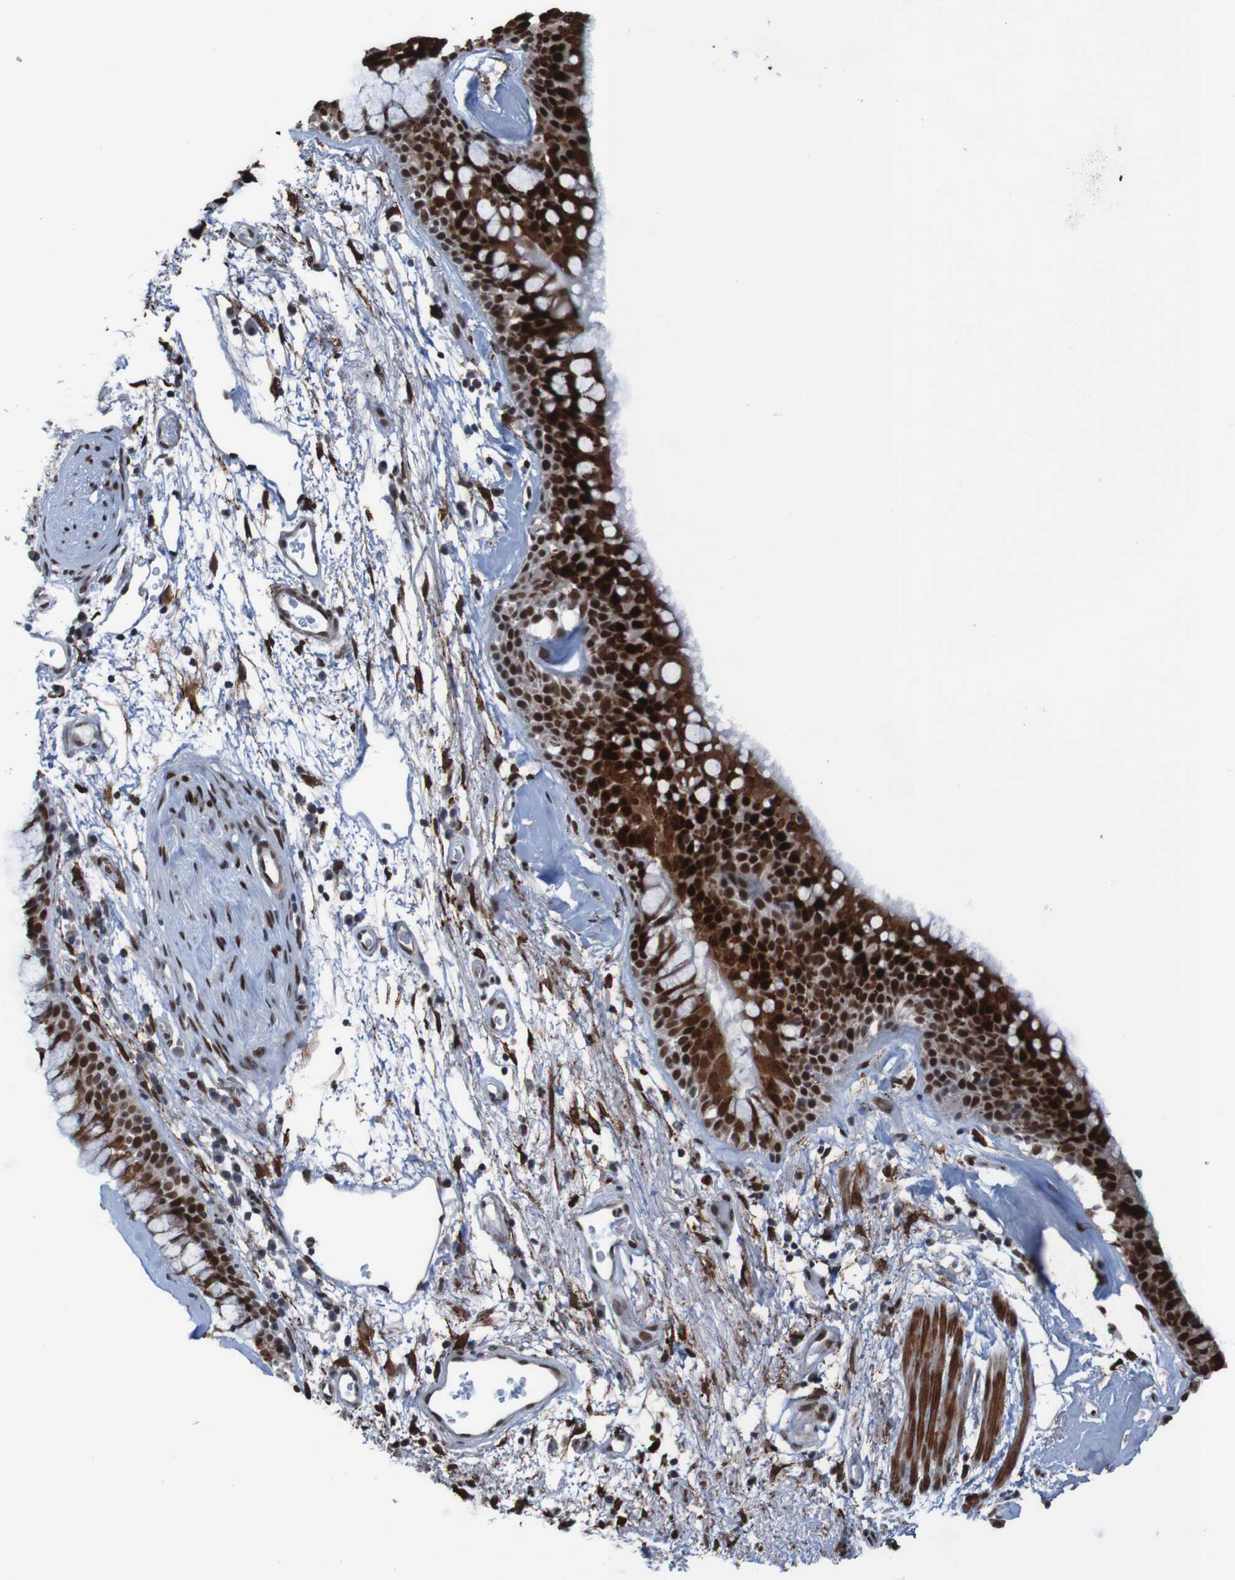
{"staining": {"intensity": "strong", "quantity": ">75%", "location": "cytoplasmic/membranous,nuclear"}, "tissue": "bronchus", "cell_type": "Respiratory epithelial cells", "image_type": "normal", "snomed": [{"axis": "morphology", "description": "Normal tissue, NOS"}, {"axis": "morphology", "description": "Adenocarcinoma, NOS"}, {"axis": "topography", "description": "Bronchus"}, {"axis": "topography", "description": "Lung"}], "caption": "Immunohistochemistry (IHC) photomicrograph of benign human bronchus stained for a protein (brown), which shows high levels of strong cytoplasmic/membranous,nuclear staining in about >75% of respiratory epithelial cells.", "gene": "PHF2", "patient": {"sex": "female", "age": 54}}